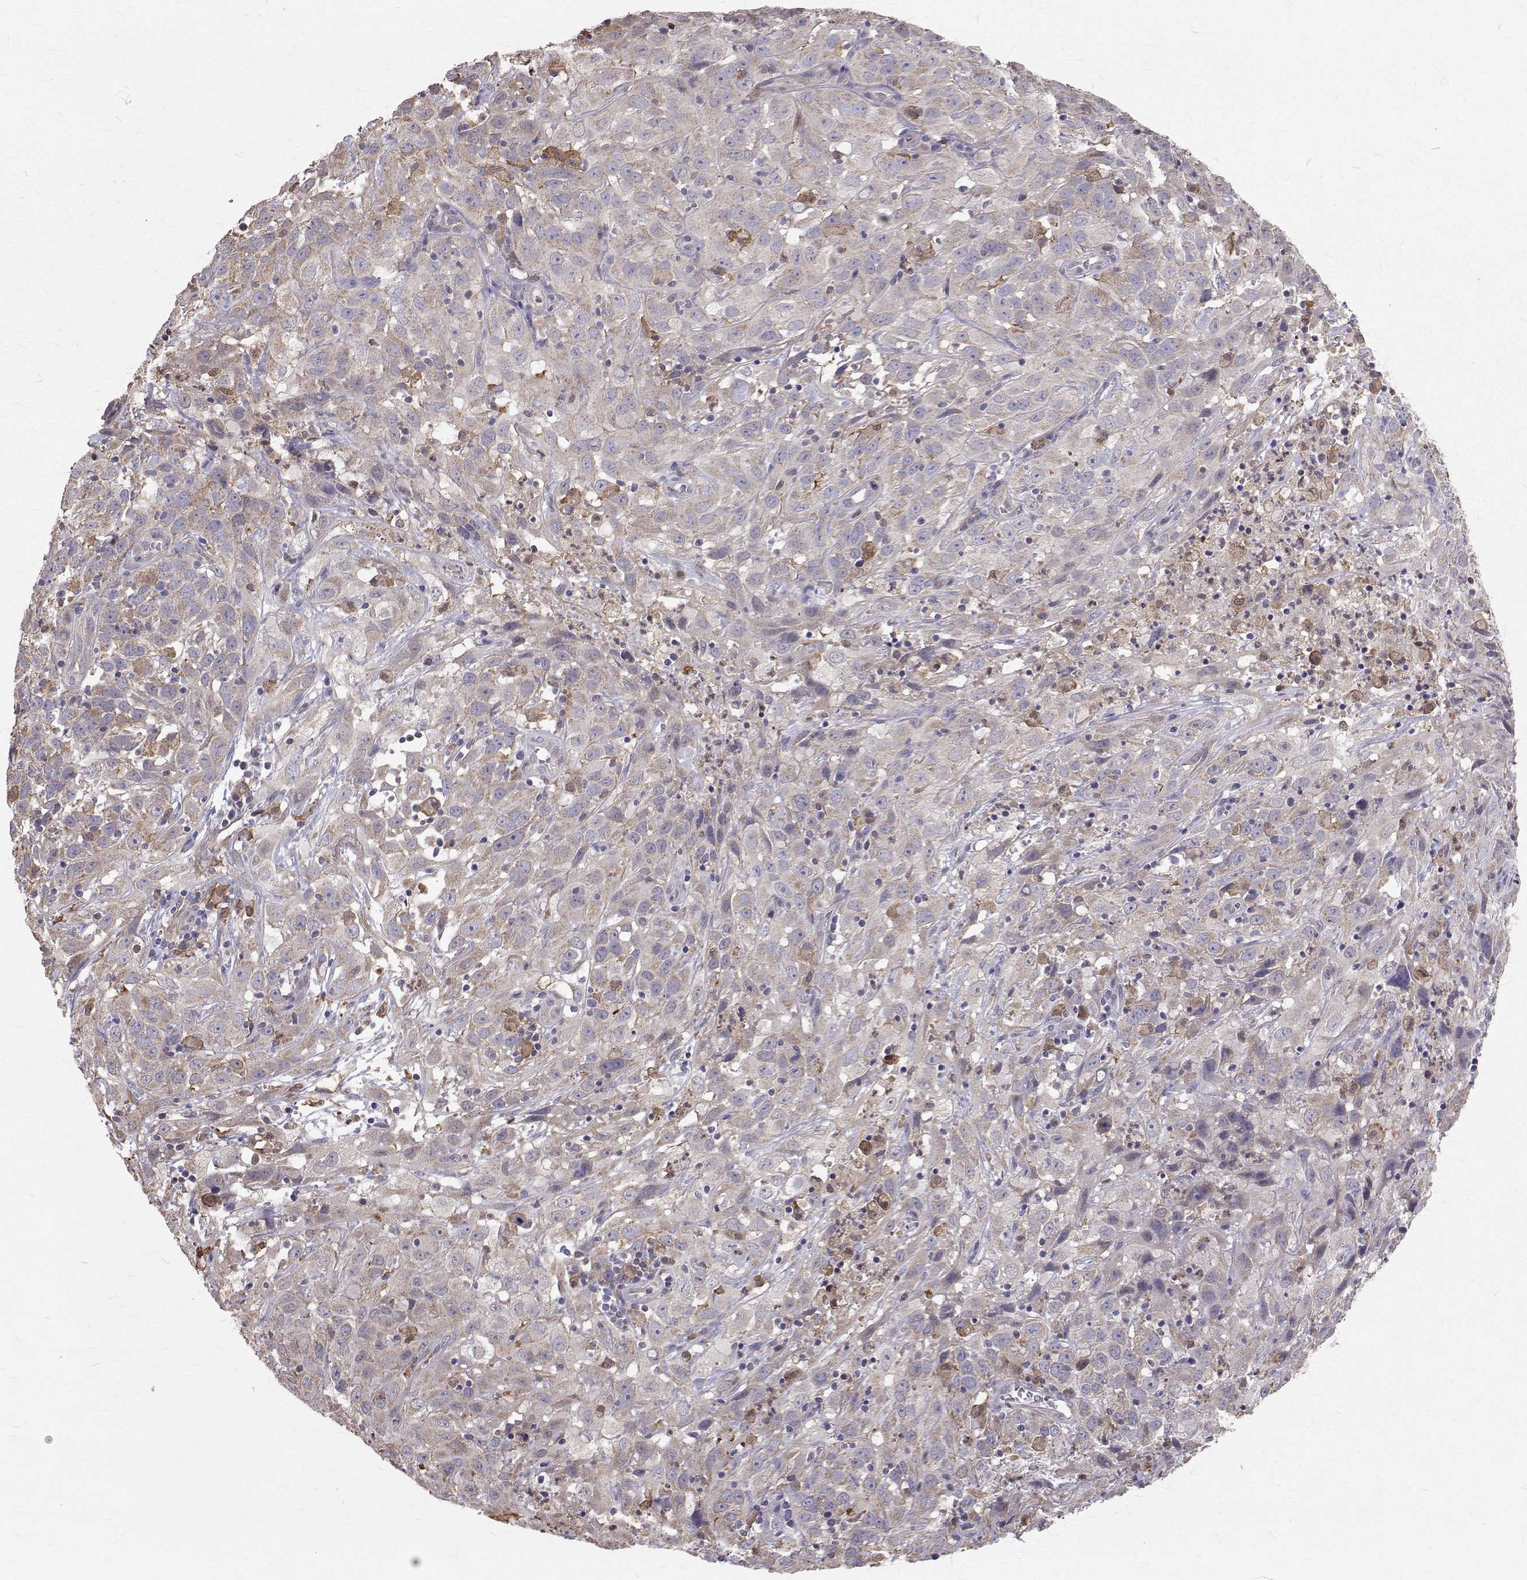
{"staining": {"intensity": "weak", "quantity": "<25%", "location": "cytoplasmic/membranous"}, "tissue": "cervical cancer", "cell_type": "Tumor cells", "image_type": "cancer", "snomed": [{"axis": "morphology", "description": "Squamous cell carcinoma, NOS"}, {"axis": "topography", "description": "Cervix"}], "caption": "Immunohistochemistry image of cervical cancer stained for a protein (brown), which exhibits no positivity in tumor cells.", "gene": "CCDC89", "patient": {"sex": "female", "age": 32}}